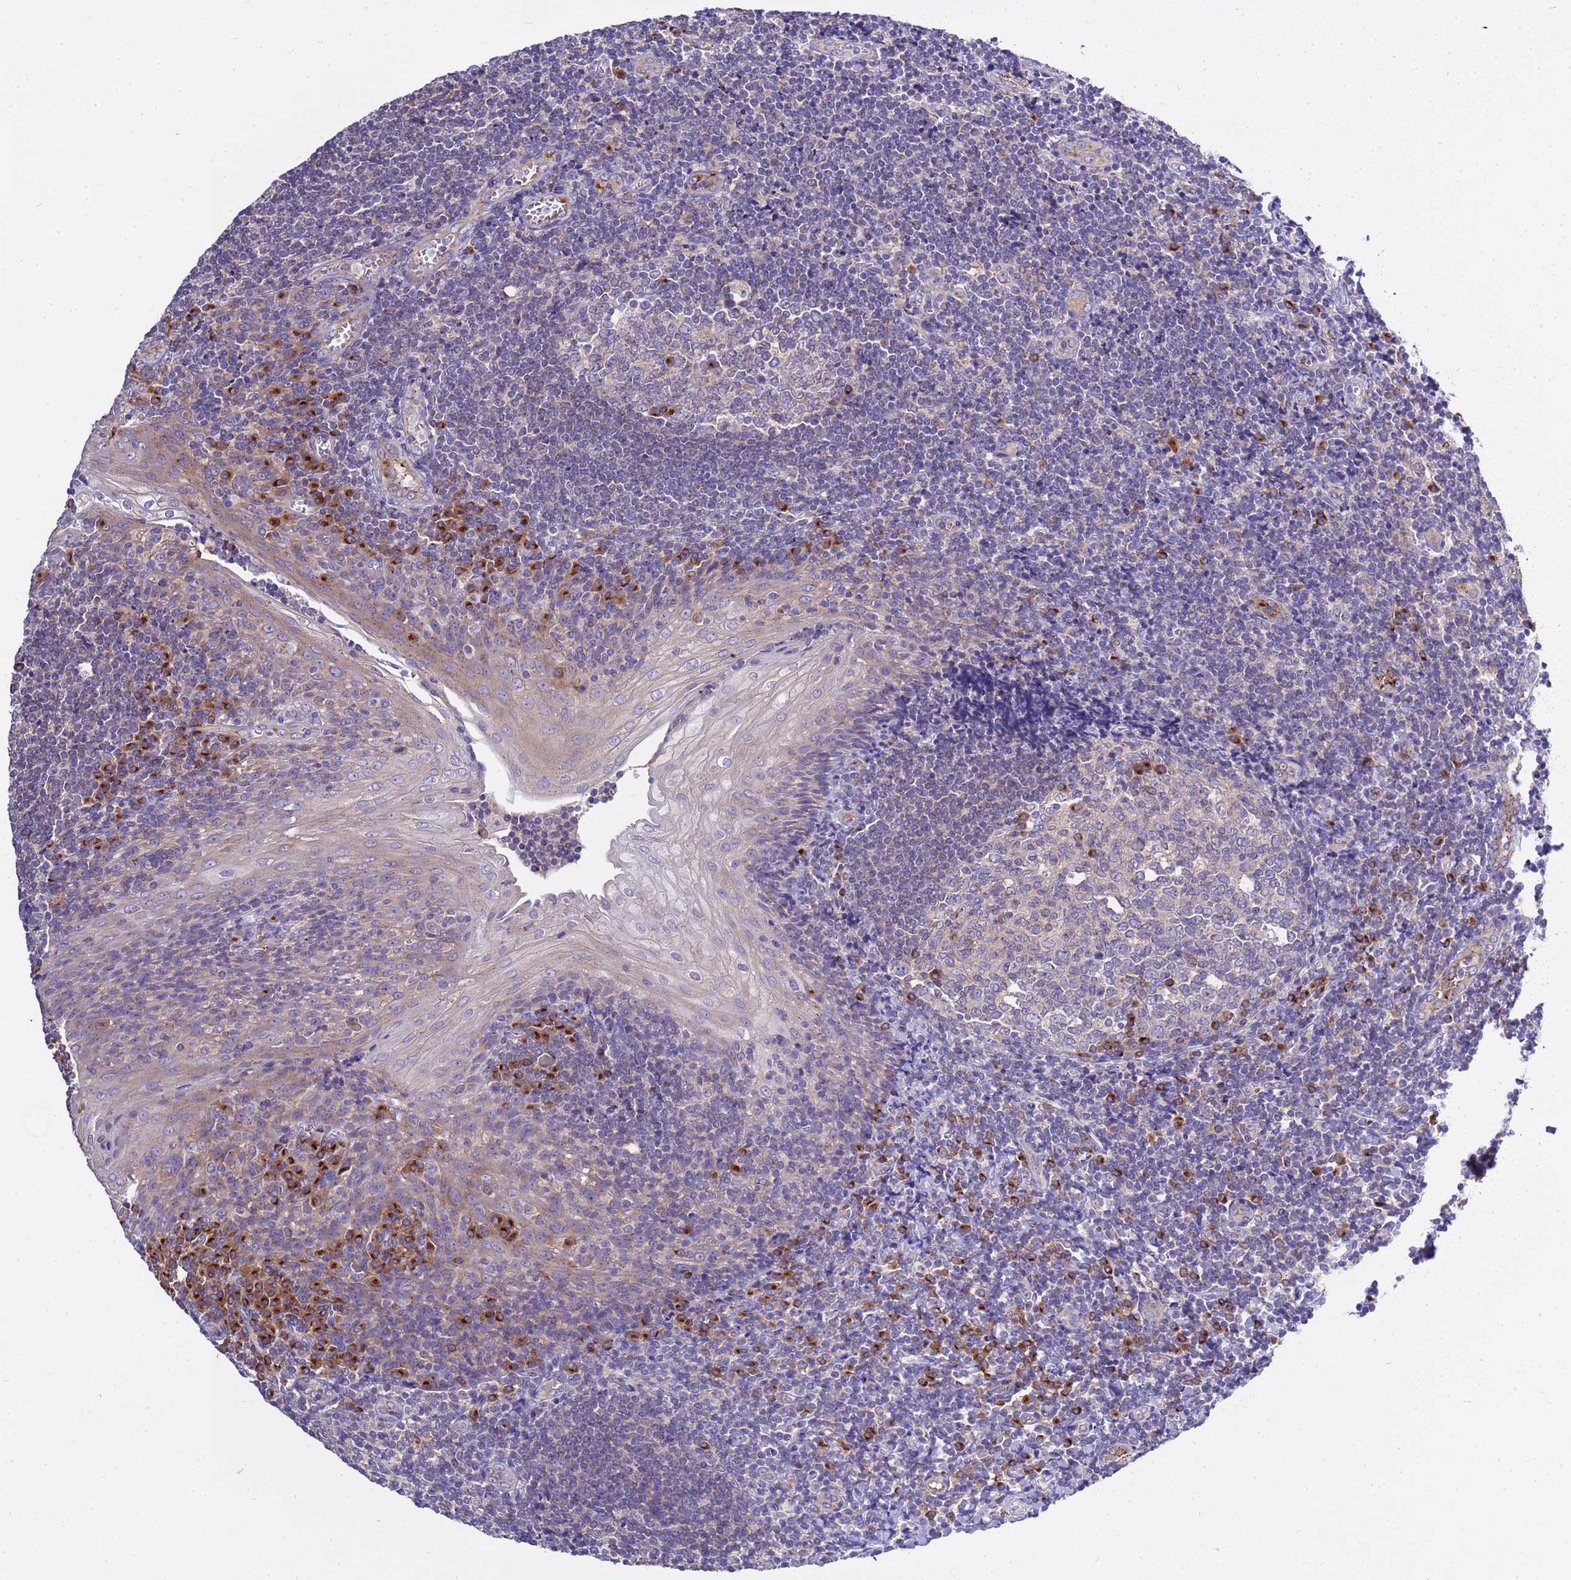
{"staining": {"intensity": "moderate", "quantity": "<25%", "location": "cytoplasmic/membranous"}, "tissue": "tonsil", "cell_type": "Germinal center cells", "image_type": "normal", "snomed": [{"axis": "morphology", "description": "Normal tissue, NOS"}, {"axis": "topography", "description": "Tonsil"}], "caption": "A low amount of moderate cytoplasmic/membranous positivity is seen in approximately <25% of germinal center cells in unremarkable tonsil.", "gene": "ANAPC1", "patient": {"sex": "male", "age": 27}}